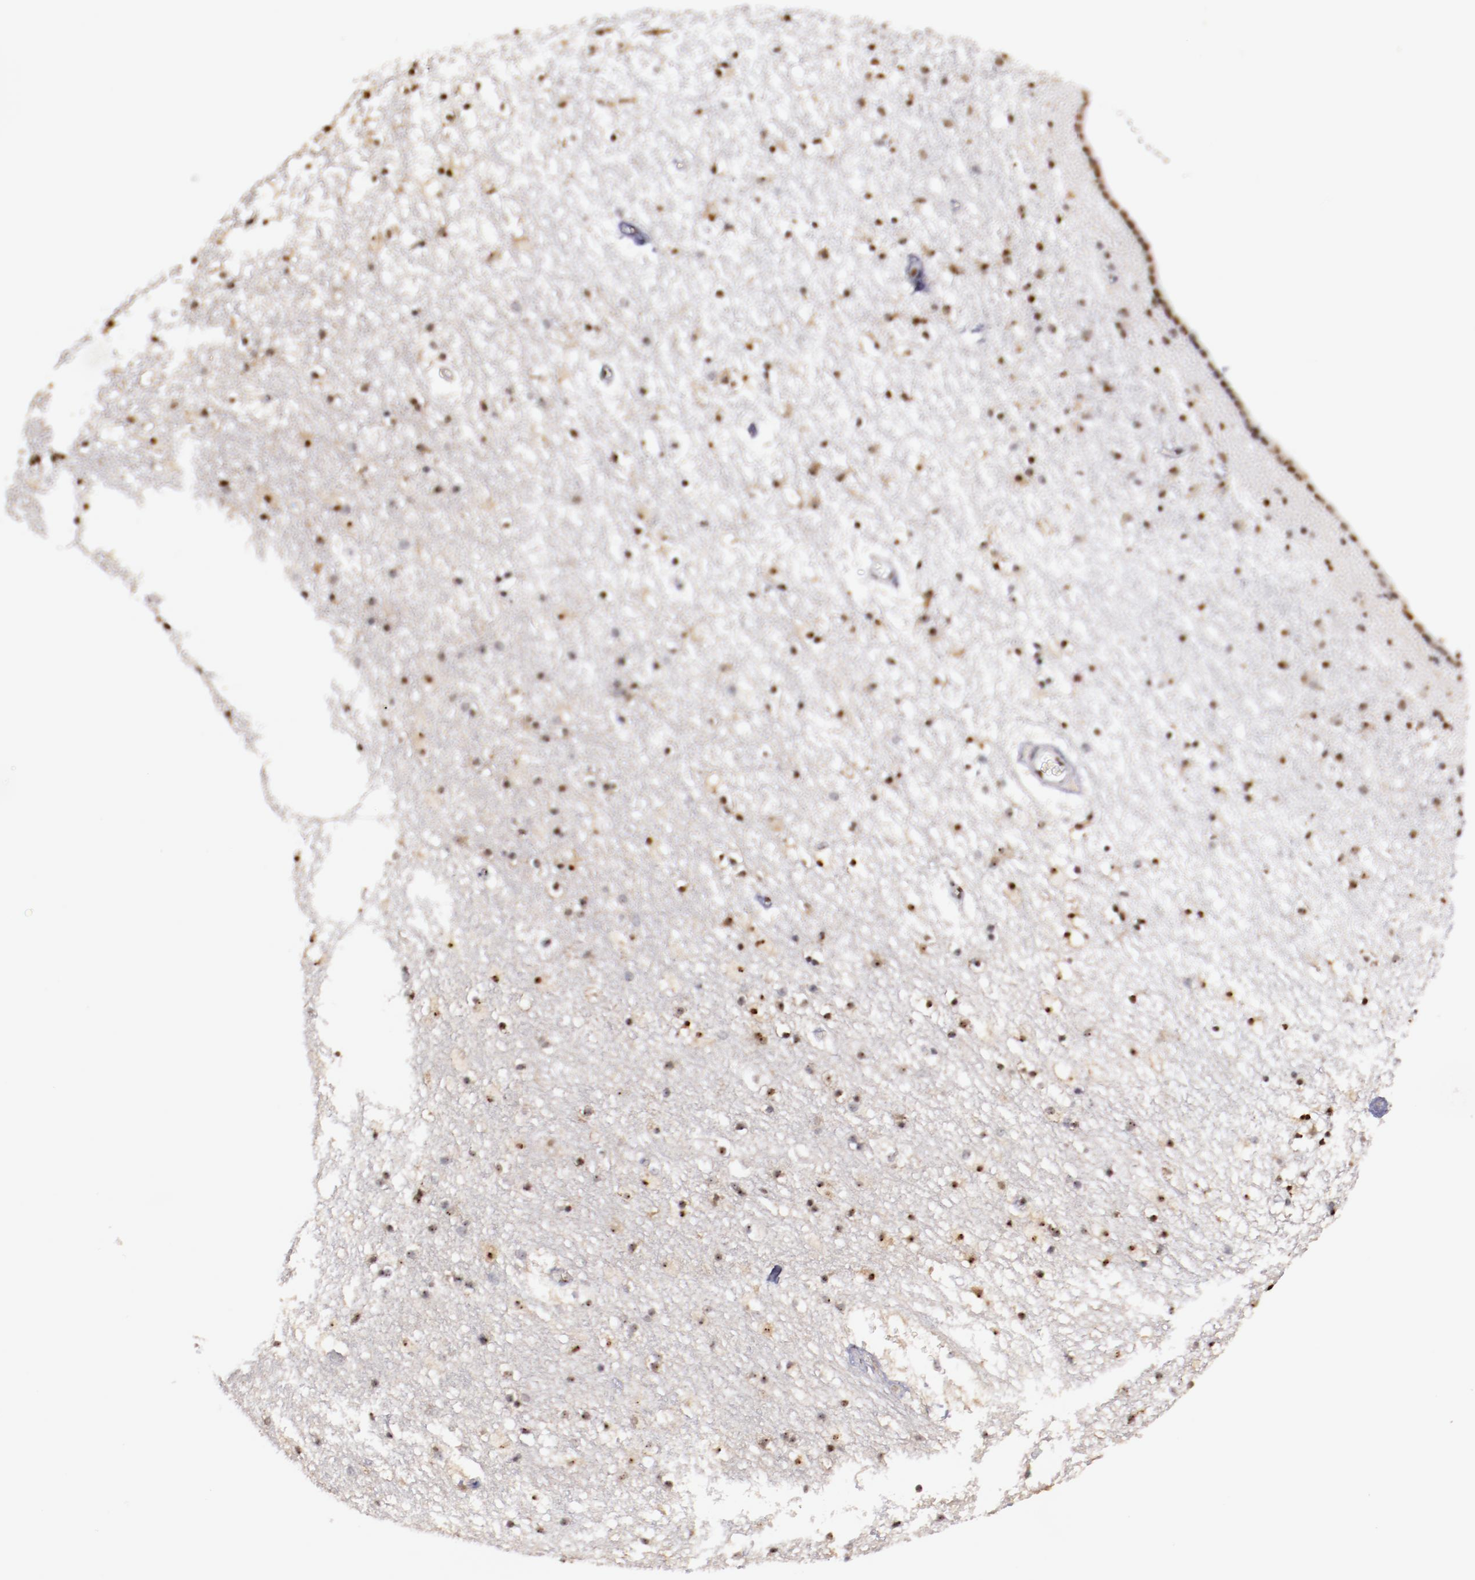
{"staining": {"intensity": "moderate", "quantity": "25%-75%", "location": "nuclear"}, "tissue": "caudate", "cell_type": "Glial cells", "image_type": "normal", "snomed": [{"axis": "morphology", "description": "Normal tissue, NOS"}, {"axis": "topography", "description": "Lateral ventricle wall"}], "caption": "Immunohistochemical staining of benign caudate reveals 25%-75% levels of moderate nuclear protein expression in about 25%-75% of glial cells.", "gene": "DDX24", "patient": {"sex": "male", "age": 45}}